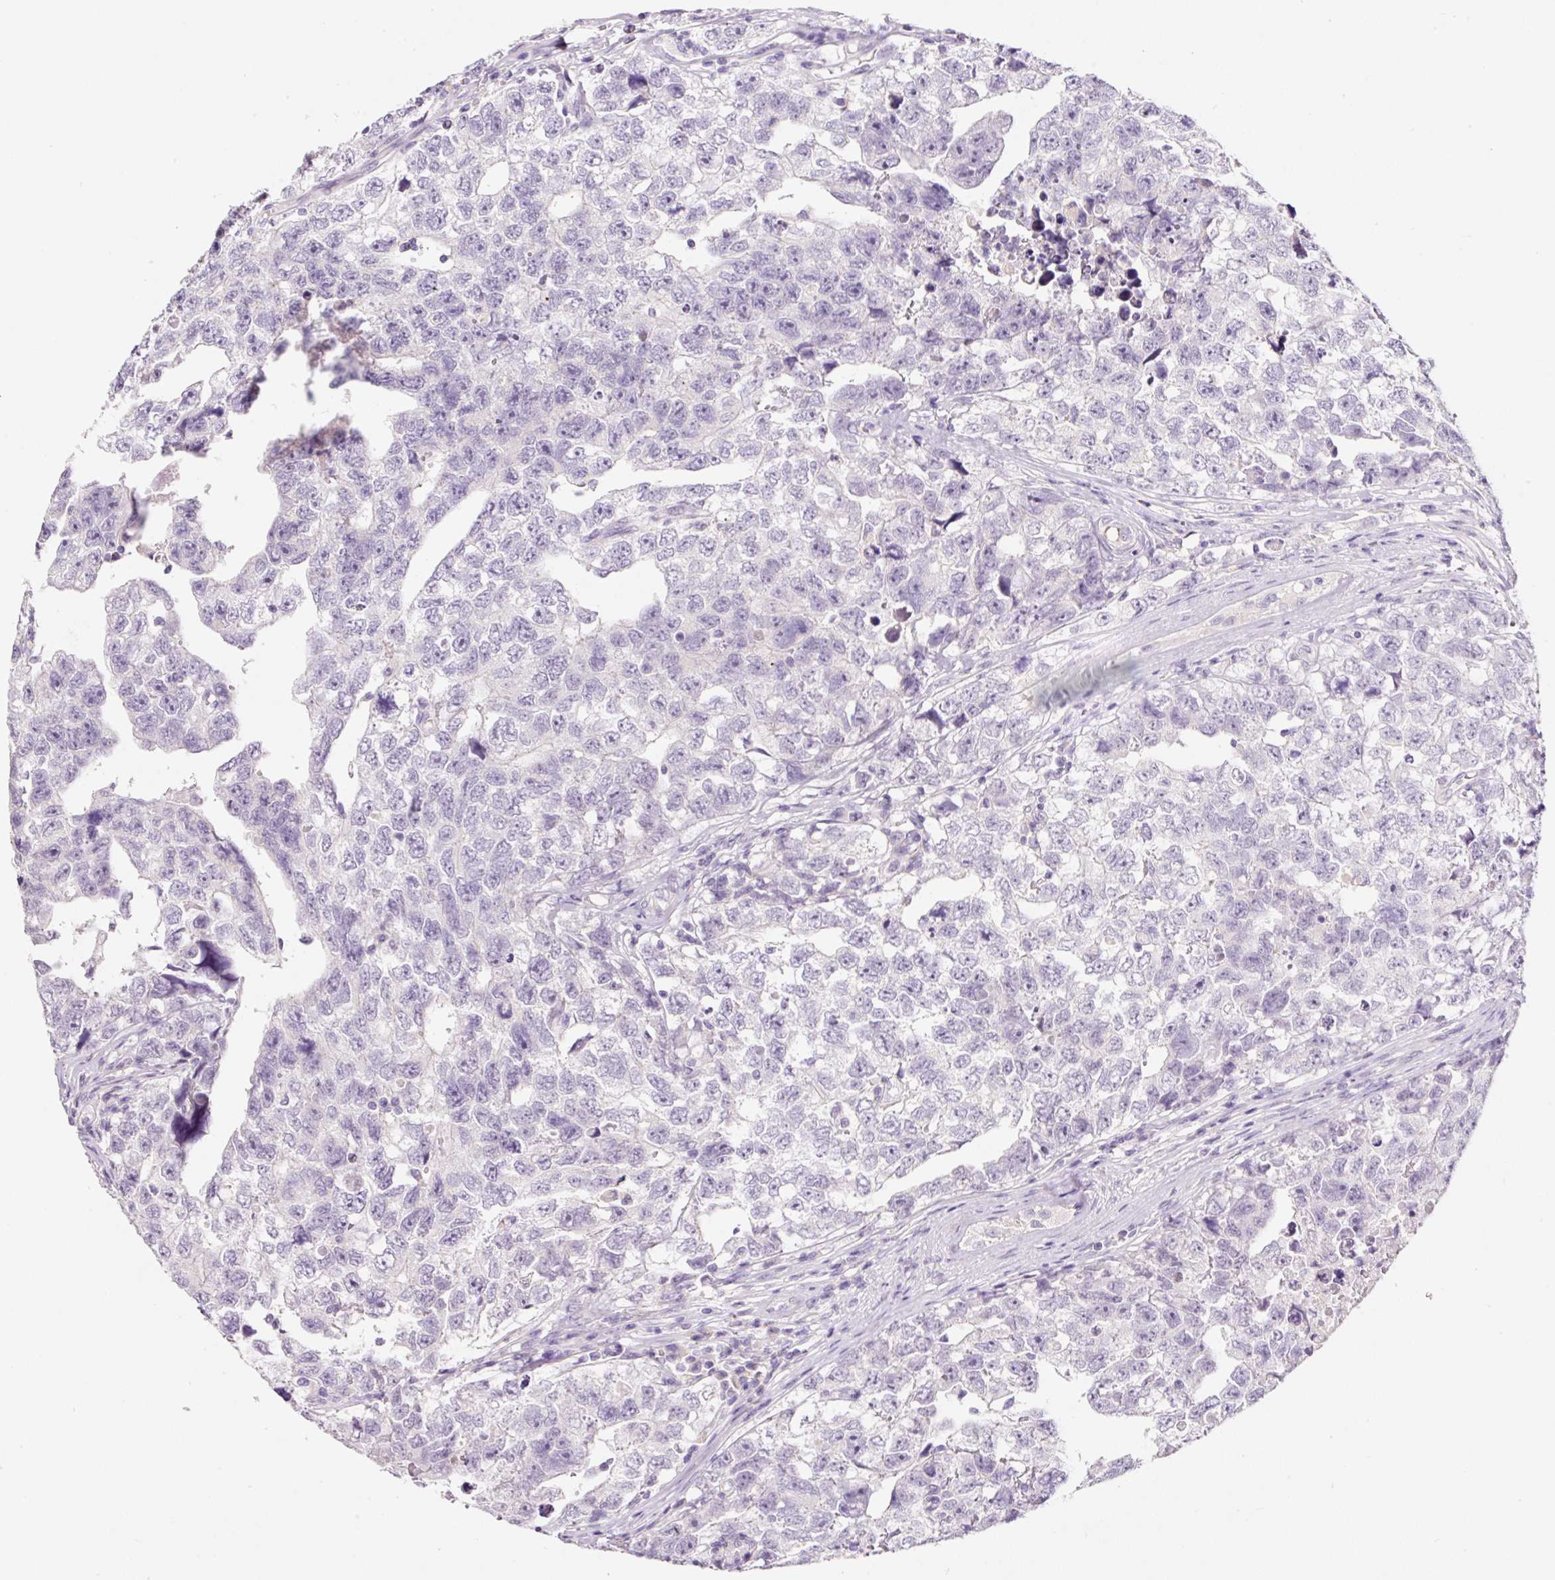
{"staining": {"intensity": "negative", "quantity": "none", "location": "none"}, "tissue": "testis cancer", "cell_type": "Tumor cells", "image_type": "cancer", "snomed": [{"axis": "morphology", "description": "Carcinoma, Embryonal, NOS"}, {"axis": "topography", "description": "Testis"}], "caption": "Immunohistochemistry histopathology image of neoplastic tissue: testis cancer (embryonal carcinoma) stained with DAB exhibits no significant protein expression in tumor cells. (Stains: DAB immunohistochemistry (IHC) with hematoxylin counter stain, Microscopy: brightfield microscopy at high magnification).", "gene": "SYP", "patient": {"sex": "male", "age": 22}}